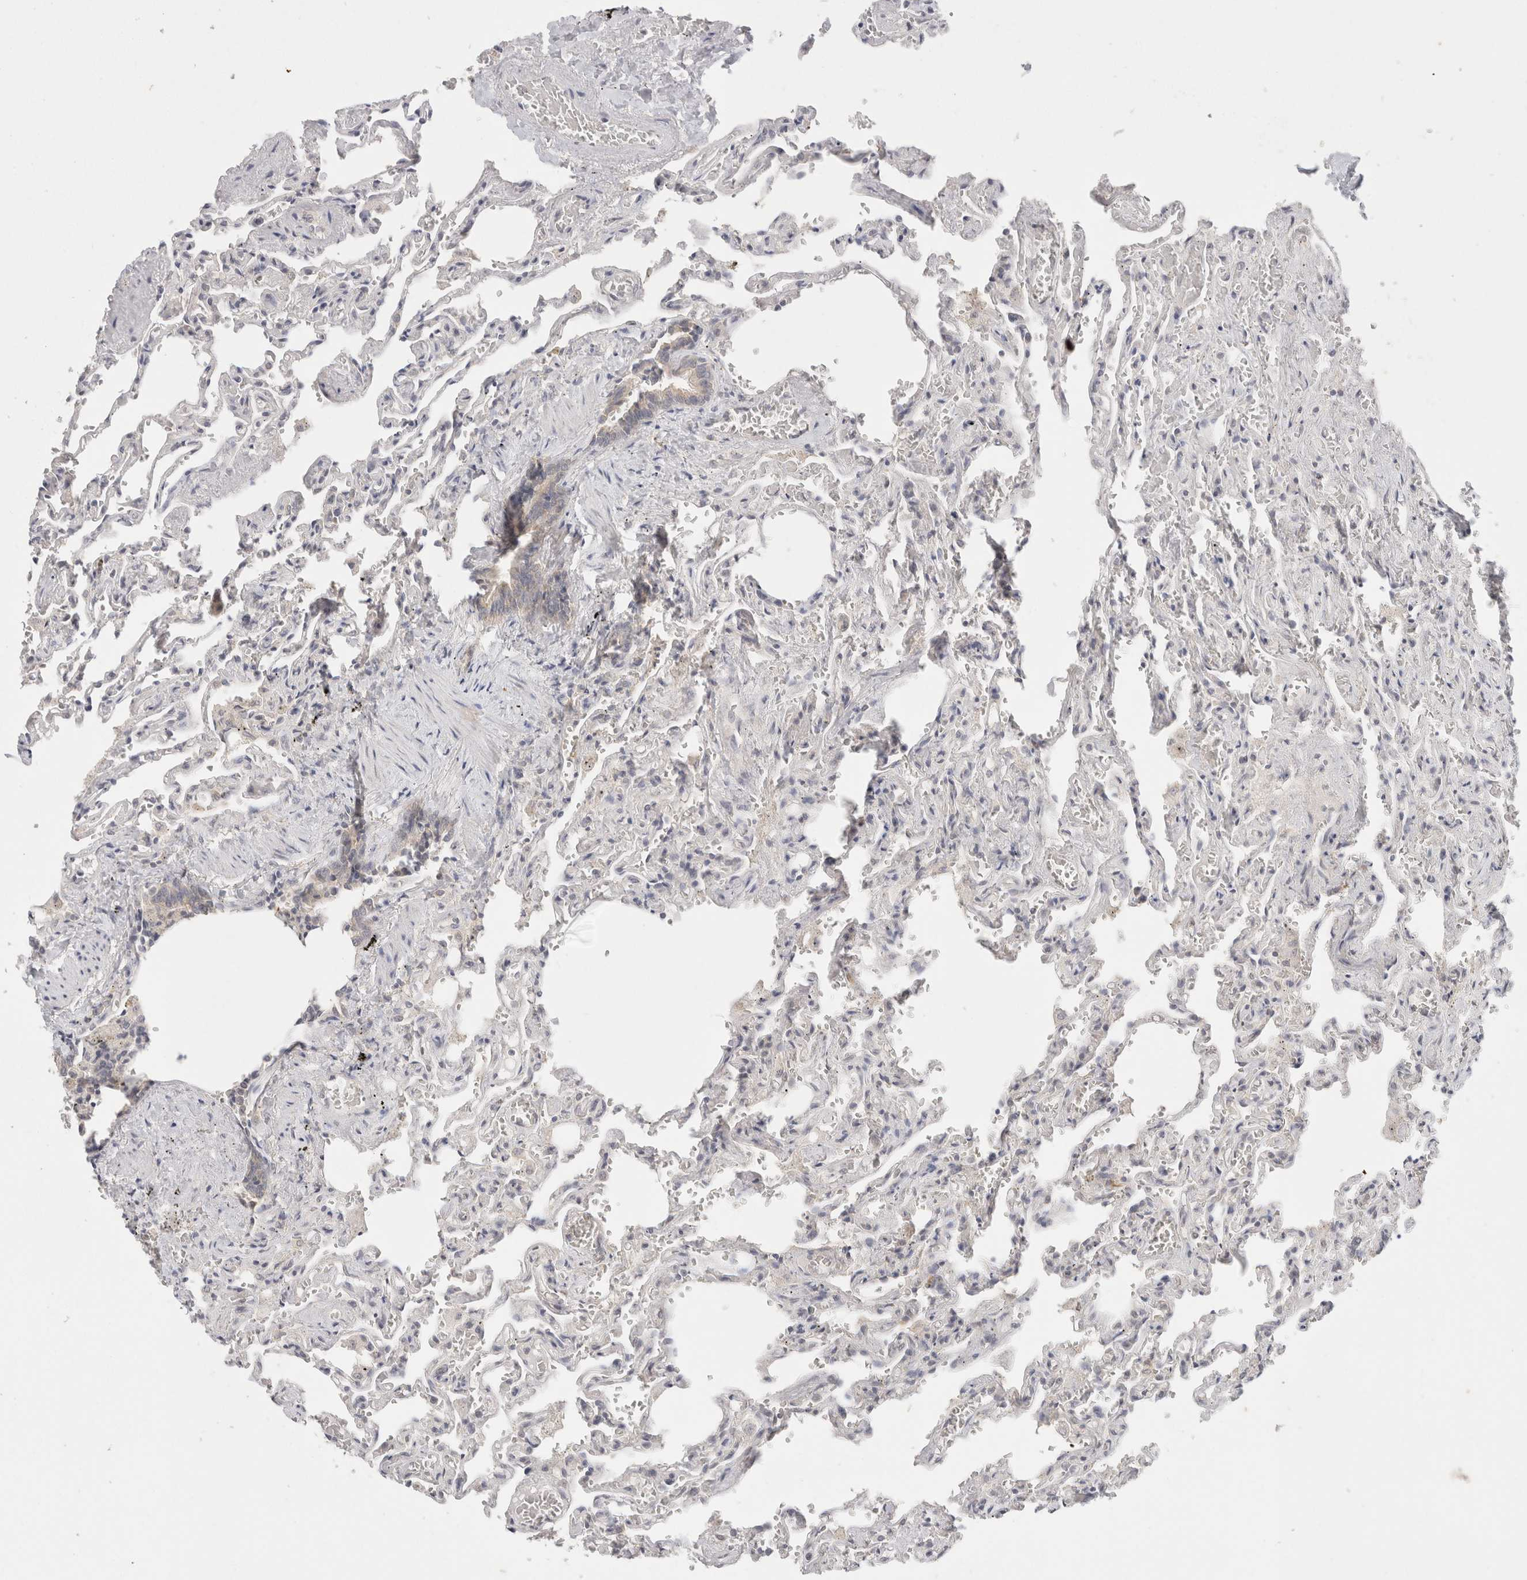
{"staining": {"intensity": "moderate", "quantity": "<25%", "location": "cytoplasmic/membranous"}, "tissue": "lung", "cell_type": "Alveolar cells", "image_type": "normal", "snomed": [{"axis": "morphology", "description": "Normal tissue, NOS"}, {"axis": "topography", "description": "Lung"}], "caption": "Immunohistochemical staining of unremarkable lung shows low levels of moderate cytoplasmic/membranous expression in approximately <25% of alveolar cells.", "gene": "CHRM4", "patient": {"sex": "male", "age": 21}}